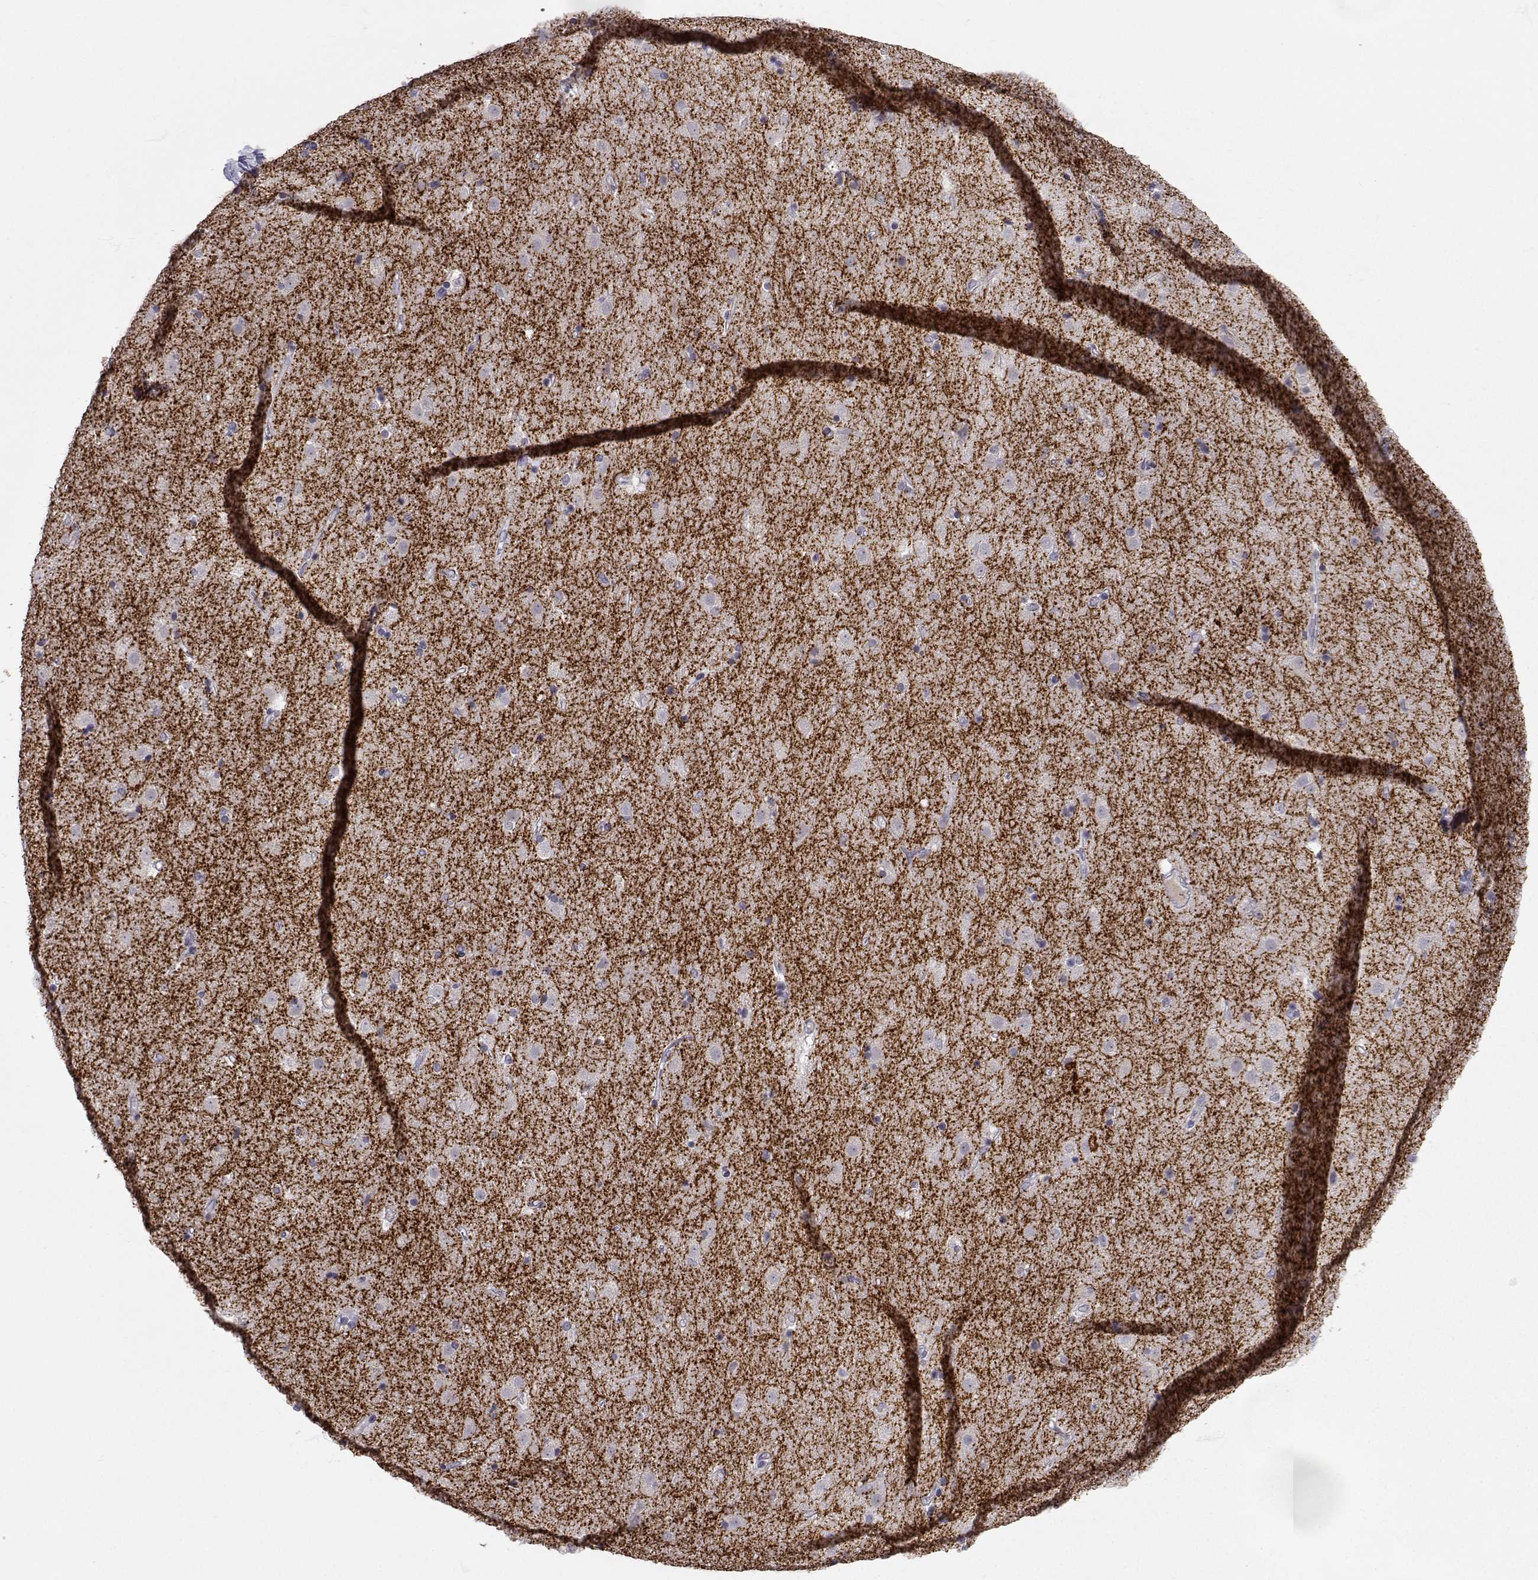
{"staining": {"intensity": "negative", "quantity": "none", "location": "none"}, "tissue": "caudate", "cell_type": "Glial cells", "image_type": "normal", "snomed": [{"axis": "morphology", "description": "Normal tissue, NOS"}, {"axis": "topography", "description": "Lateral ventricle wall"}], "caption": "The immunohistochemistry (IHC) image has no significant positivity in glial cells of caudate.", "gene": "SLC6A3", "patient": {"sex": "female", "age": 71}}